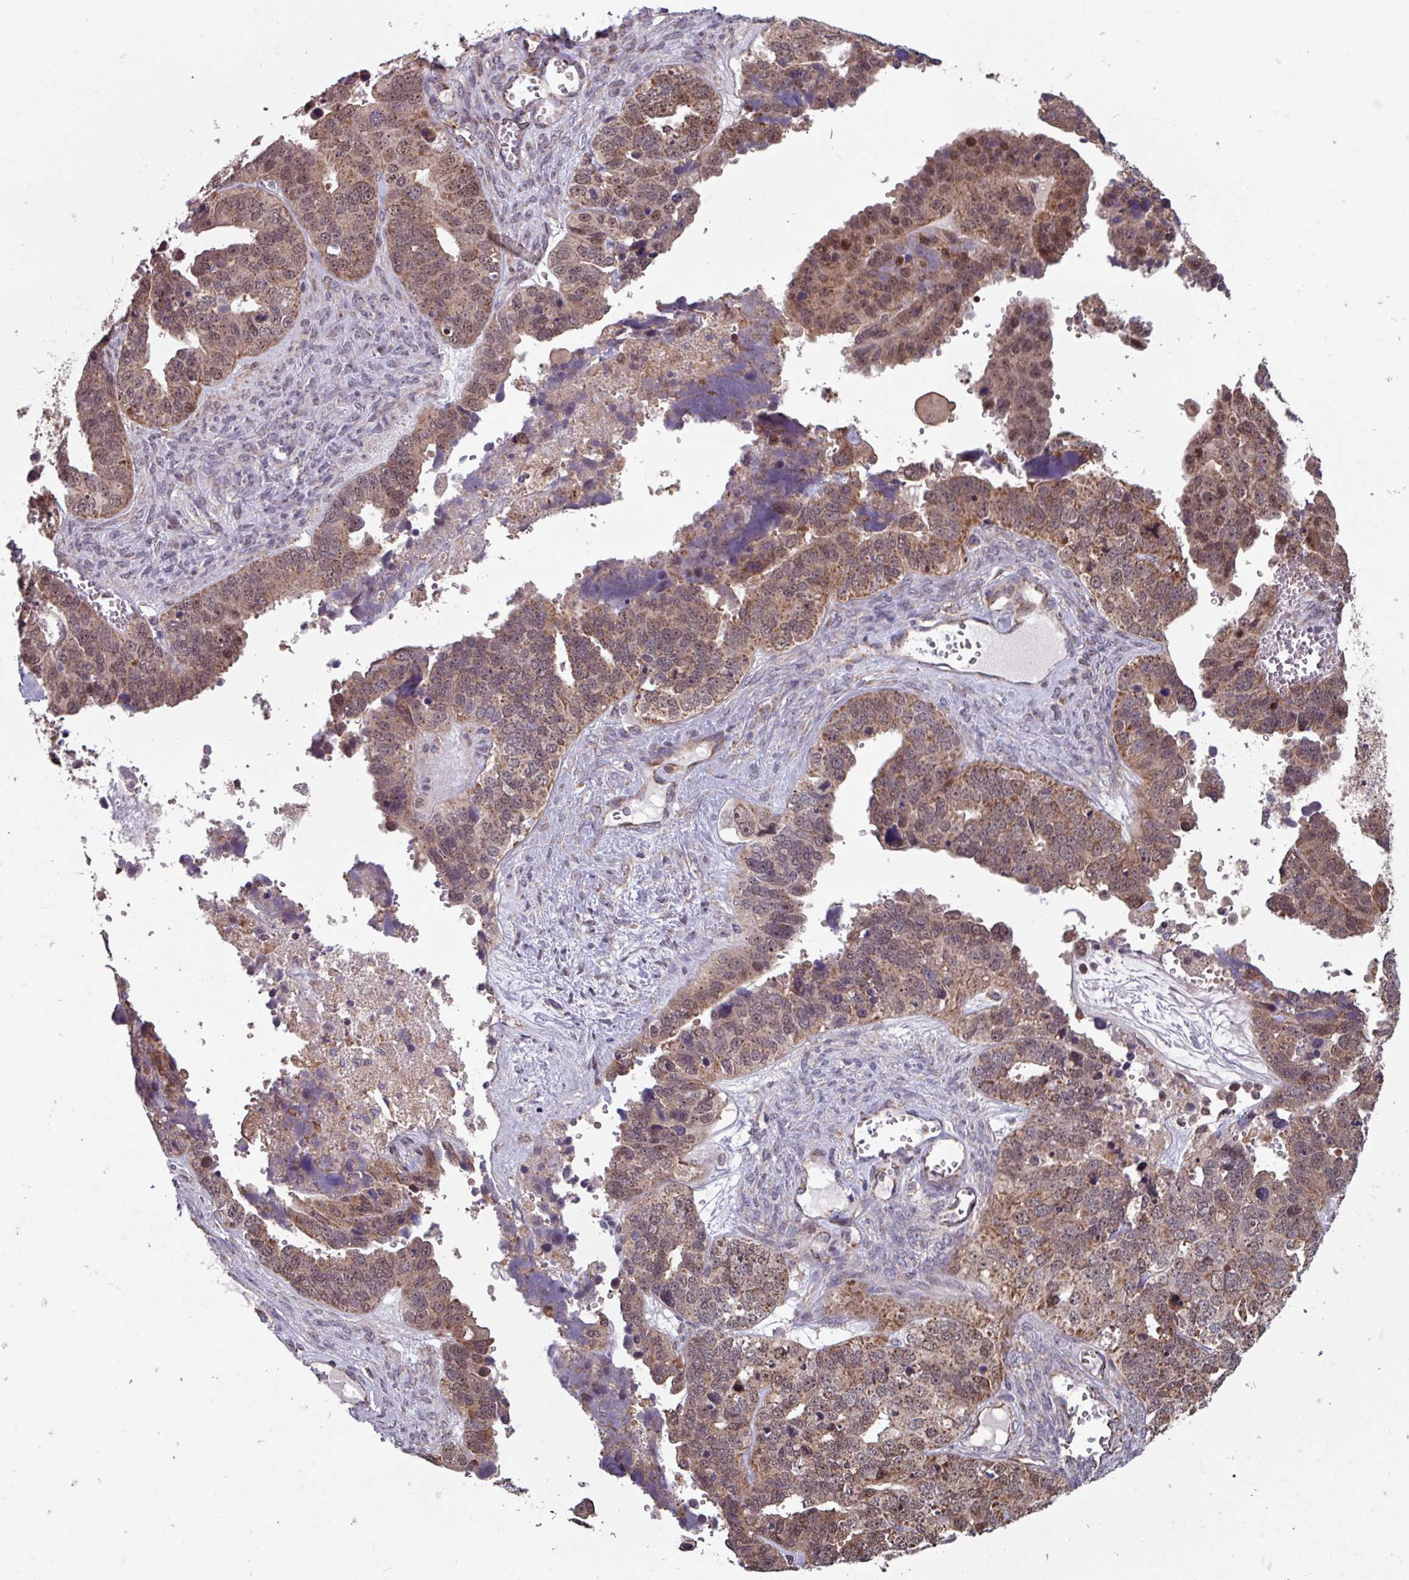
{"staining": {"intensity": "moderate", "quantity": ">75%", "location": "cytoplasmic/membranous"}, "tissue": "ovarian cancer", "cell_type": "Tumor cells", "image_type": "cancer", "snomed": [{"axis": "morphology", "description": "Cystadenocarcinoma, serous, NOS"}, {"axis": "topography", "description": "Ovary"}], "caption": "Ovarian cancer stained with a protein marker displays moderate staining in tumor cells.", "gene": "COX7C", "patient": {"sex": "female", "age": 76}}